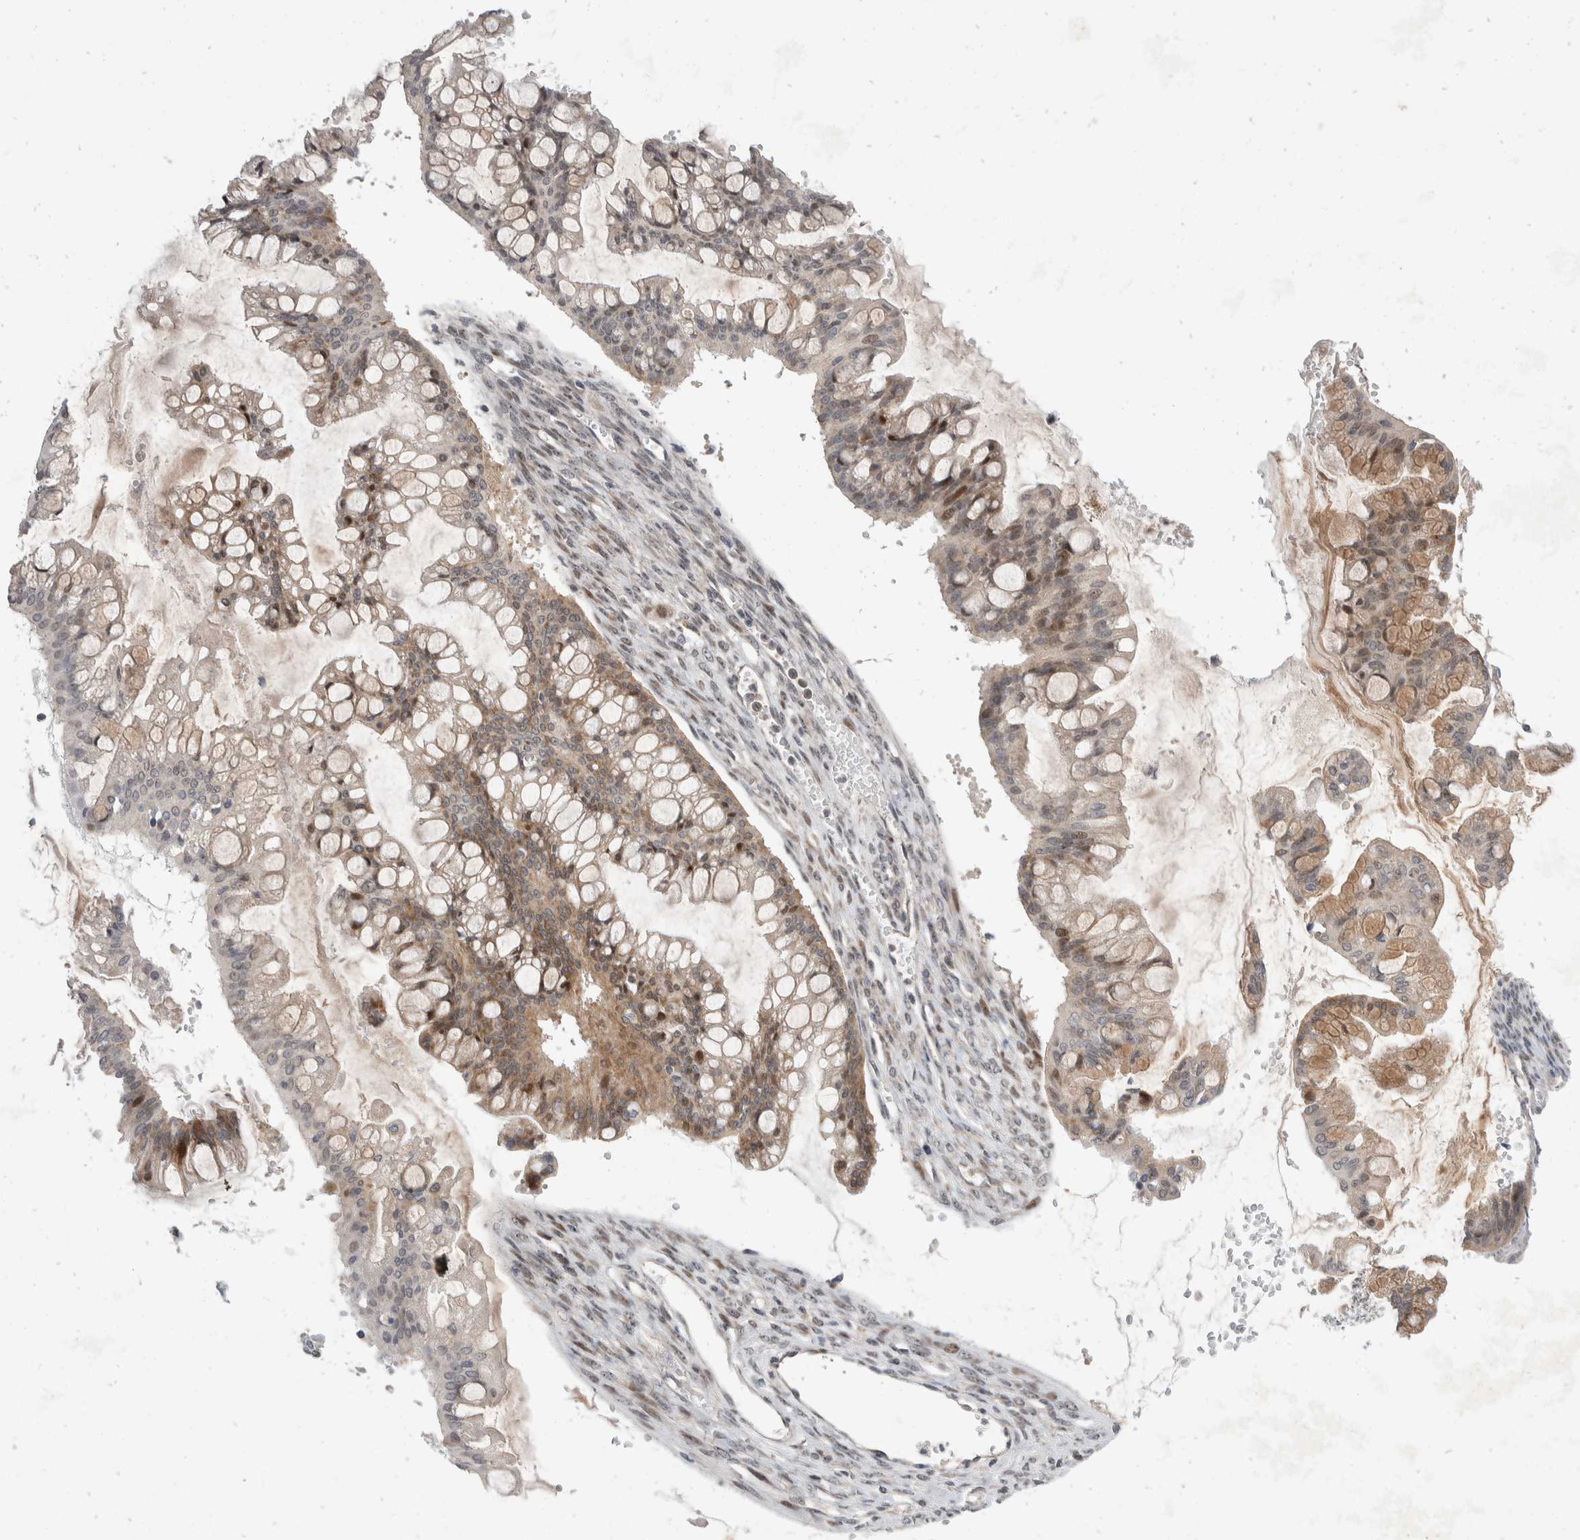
{"staining": {"intensity": "moderate", "quantity": "25%-75%", "location": "cytoplasmic/membranous,nuclear"}, "tissue": "ovarian cancer", "cell_type": "Tumor cells", "image_type": "cancer", "snomed": [{"axis": "morphology", "description": "Cystadenocarcinoma, mucinous, NOS"}, {"axis": "topography", "description": "Ovary"}], "caption": "The histopathology image reveals a brown stain indicating the presence of a protein in the cytoplasmic/membranous and nuclear of tumor cells in ovarian cancer (mucinous cystadenocarcinoma). (Brightfield microscopy of DAB IHC at high magnification).", "gene": "ZNF703", "patient": {"sex": "female", "age": 73}}